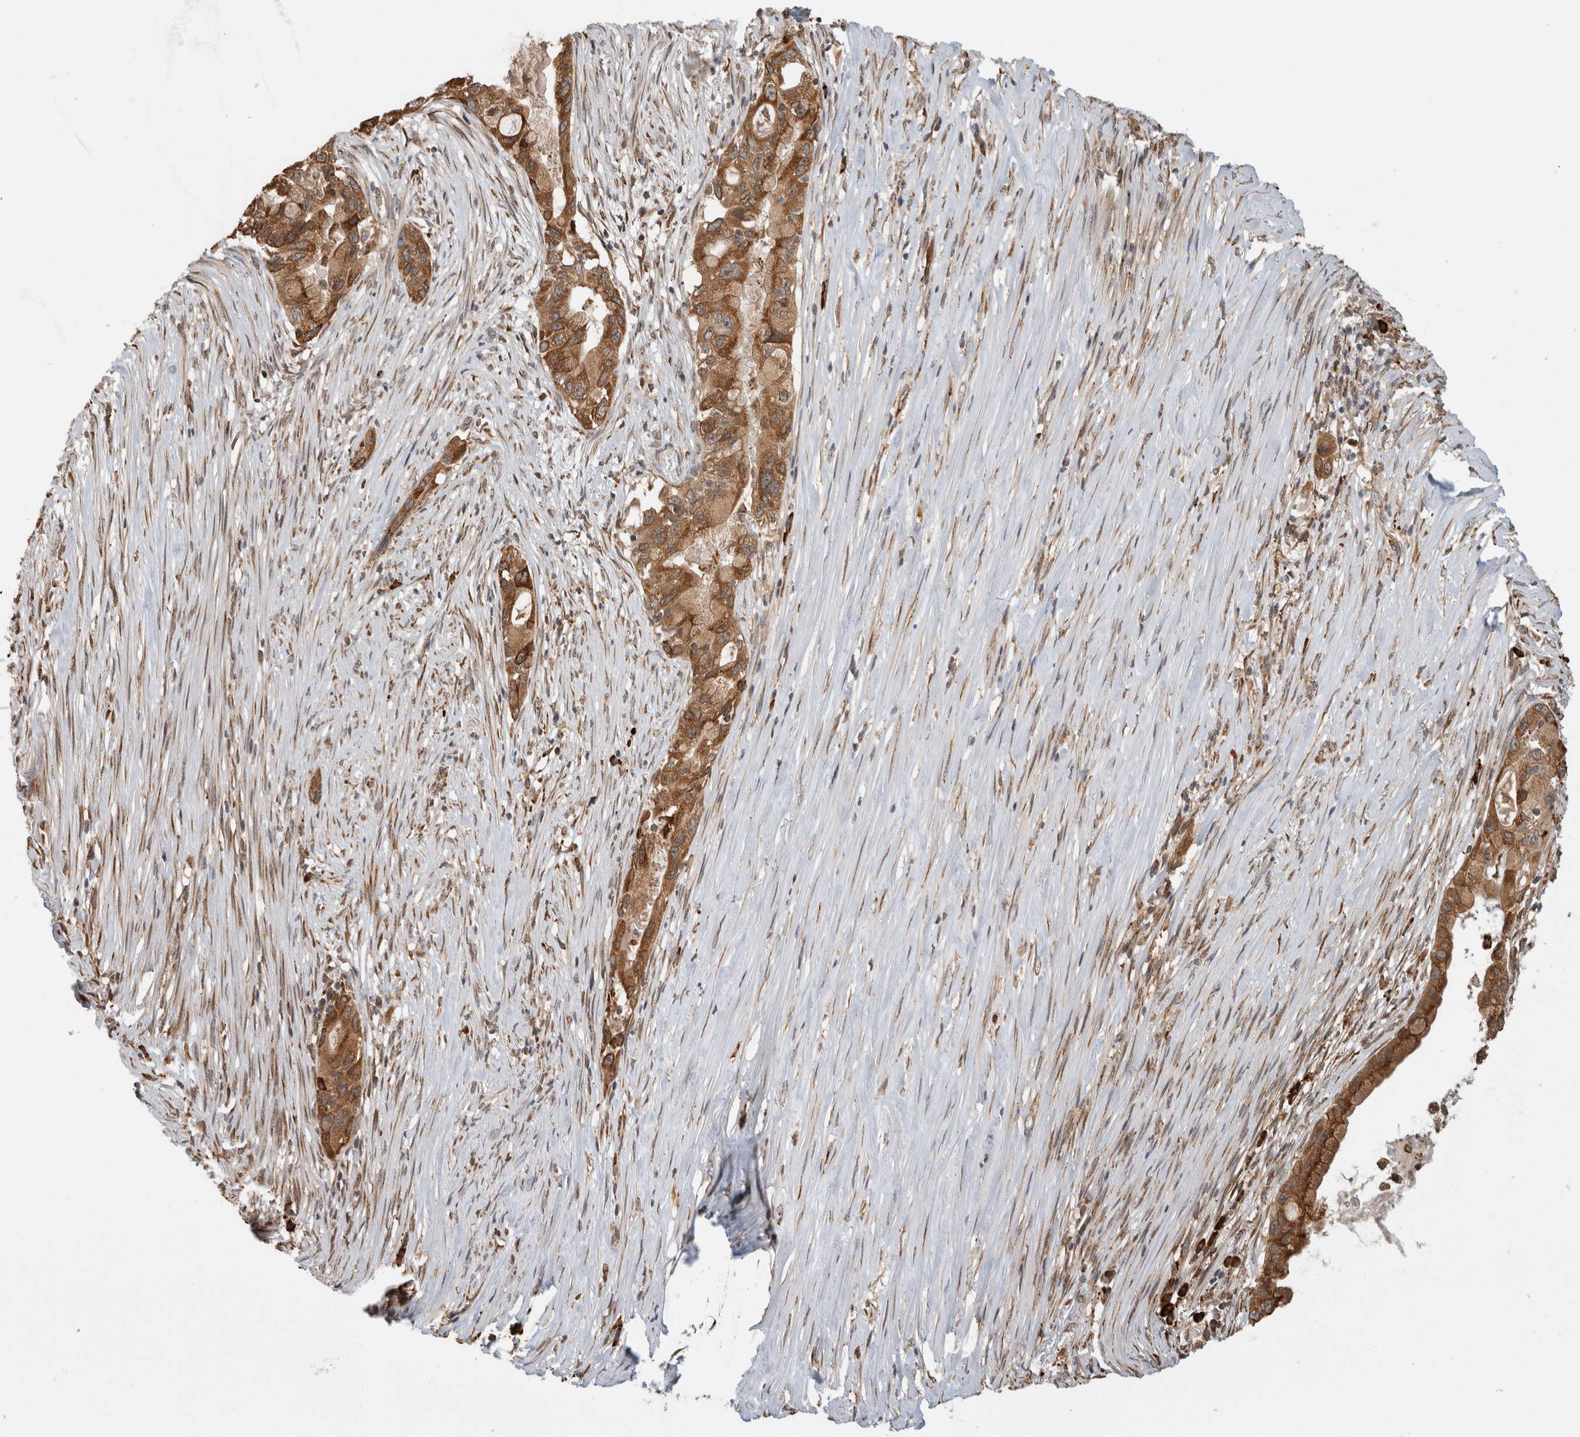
{"staining": {"intensity": "moderate", "quantity": ">75%", "location": "cytoplasmic/membranous"}, "tissue": "pancreatic cancer", "cell_type": "Tumor cells", "image_type": "cancer", "snomed": [{"axis": "morphology", "description": "Adenocarcinoma, NOS"}, {"axis": "topography", "description": "Pancreas"}], "caption": "Brown immunohistochemical staining in pancreatic cancer (adenocarcinoma) displays moderate cytoplasmic/membranous positivity in about >75% of tumor cells.", "gene": "MS4A7", "patient": {"sex": "male", "age": 53}}